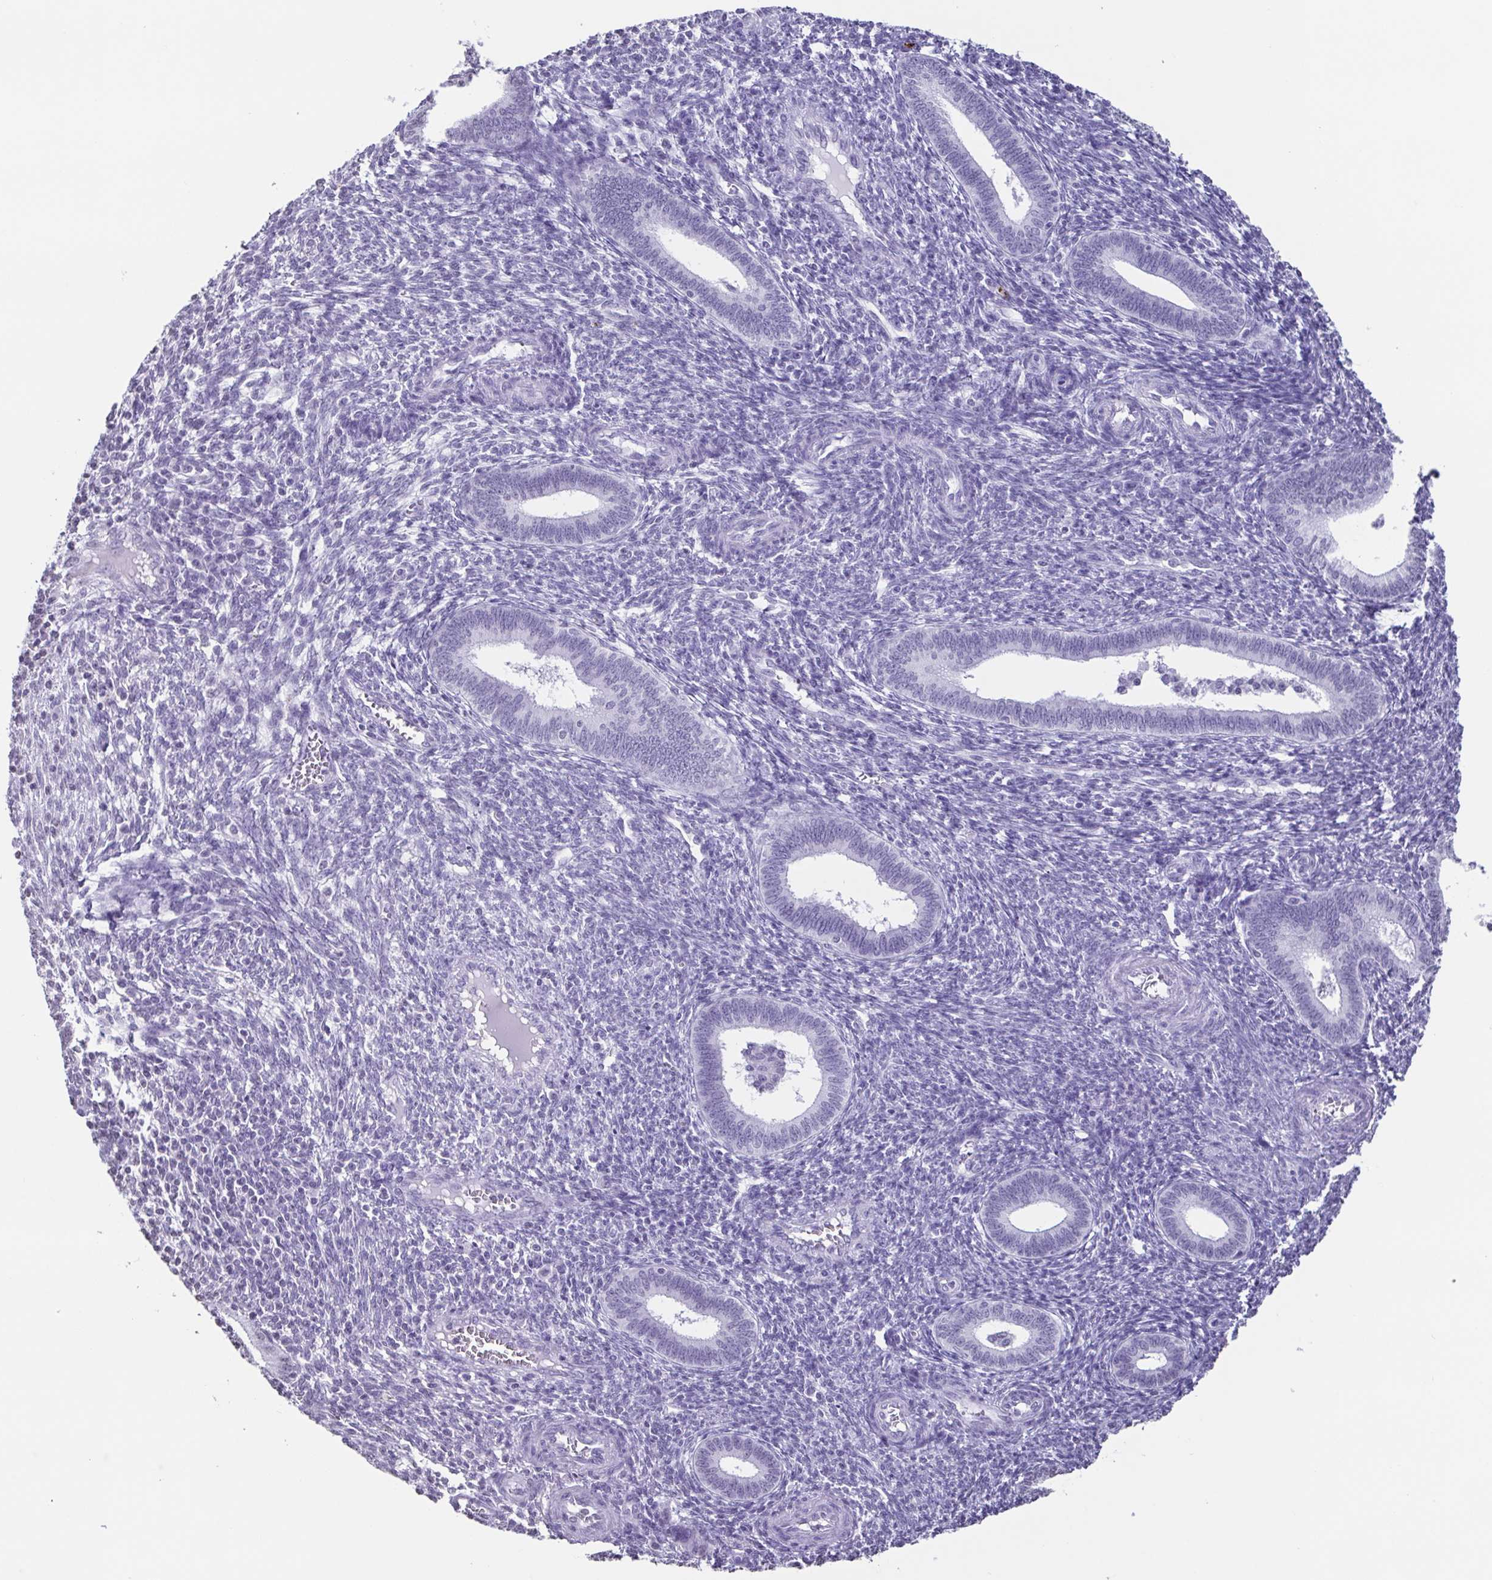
{"staining": {"intensity": "negative", "quantity": "none", "location": "none"}, "tissue": "endometrium", "cell_type": "Cells in endometrial stroma", "image_type": "normal", "snomed": [{"axis": "morphology", "description": "Normal tissue, NOS"}, {"axis": "topography", "description": "Endometrium"}], "caption": "A high-resolution micrograph shows IHC staining of normal endometrium, which reveals no significant staining in cells in endometrial stroma. The staining was performed using DAB to visualize the protein expression in brown, while the nuclei were stained in blue with hematoxylin (Magnification: 20x).", "gene": "VCX2", "patient": {"sex": "female", "age": 41}}